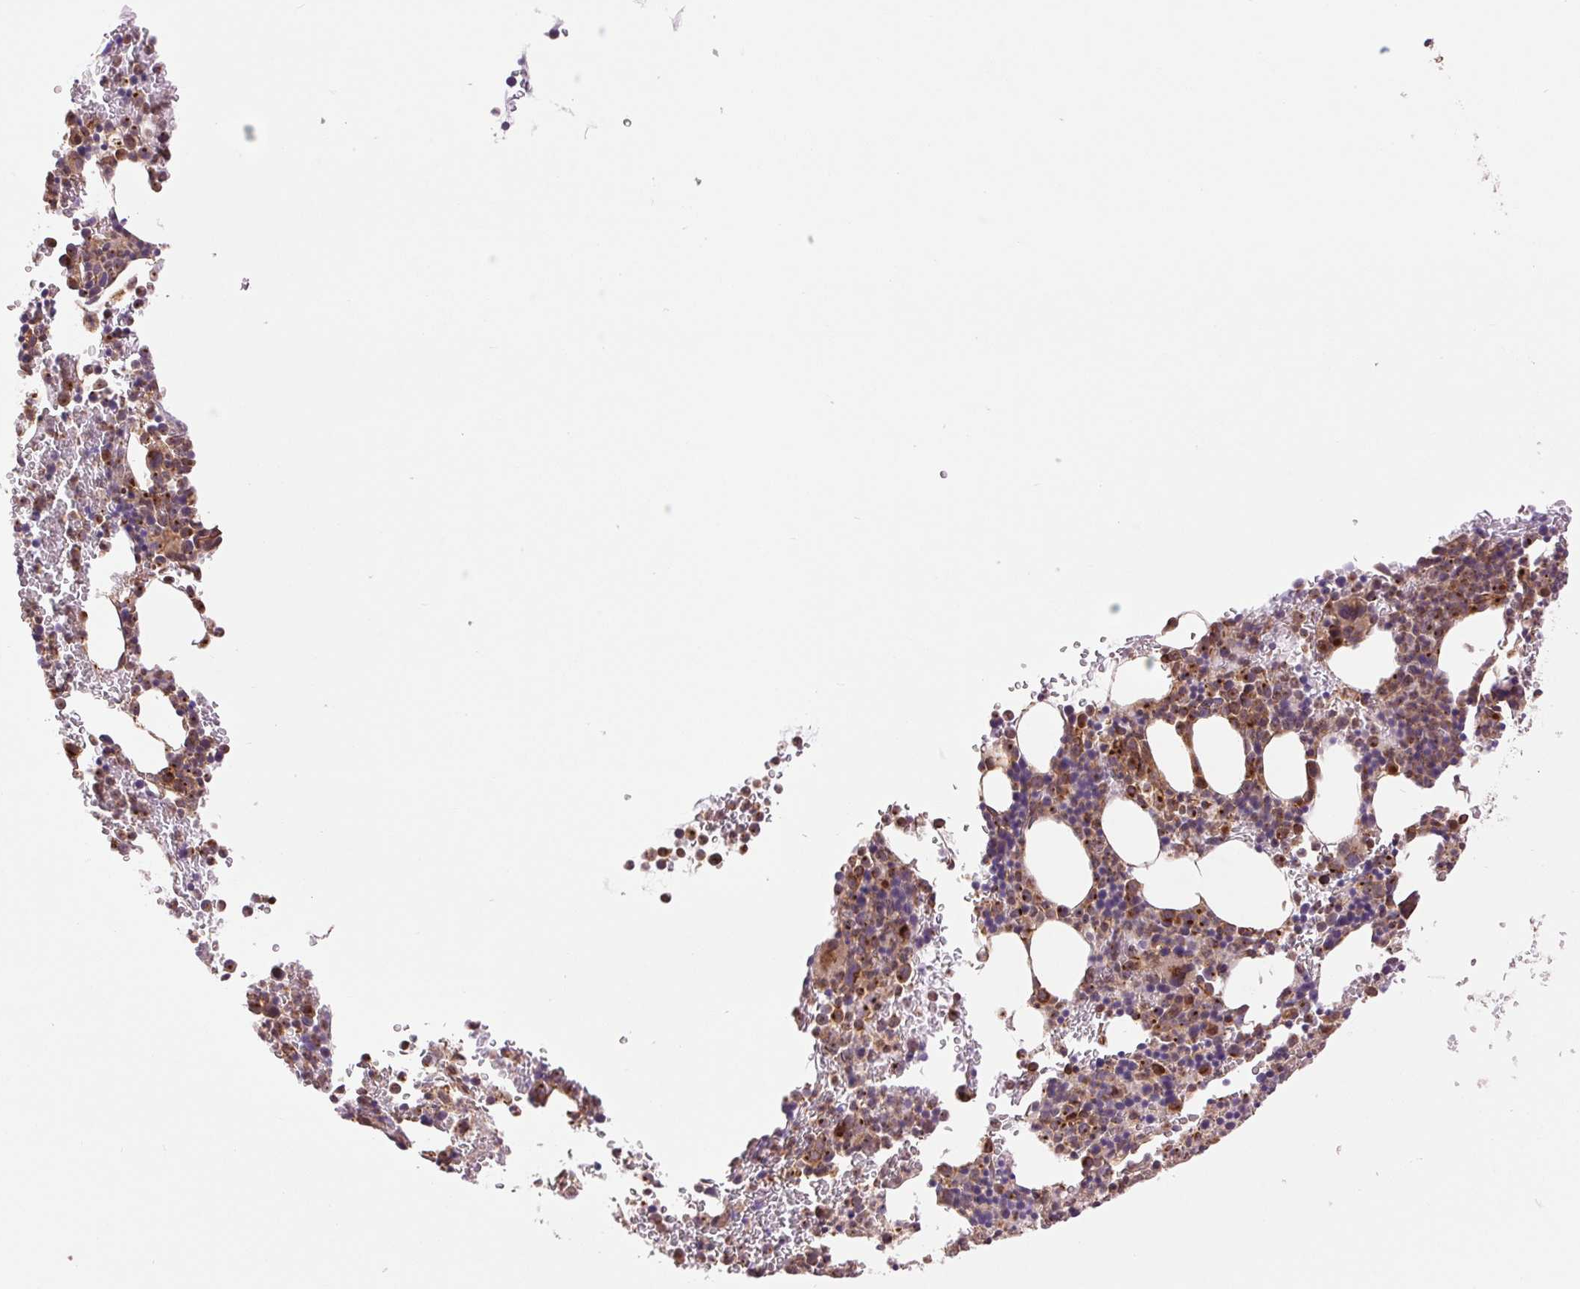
{"staining": {"intensity": "moderate", "quantity": "25%-75%", "location": "cytoplasmic/membranous"}, "tissue": "bone marrow", "cell_type": "Hematopoietic cells", "image_type": "normal", "snomed": [{"axis": "morphology", "description": "Normal tissue, NOS"}, {"axis": "topography", "description": "Bone marrow"}], "caption": "Brown immunohistochemical staining in normal bone marrow exhibits moderate cytoplasmic/membranous staining in approximately 25%-75% of hematopoietic cells. (DAB (3,3'-diaminobenzidine) = brown stain, brightfield microscopy at high magnification).", "gene": "STARD7", "patient": {"sex": "male", "age": 63}}